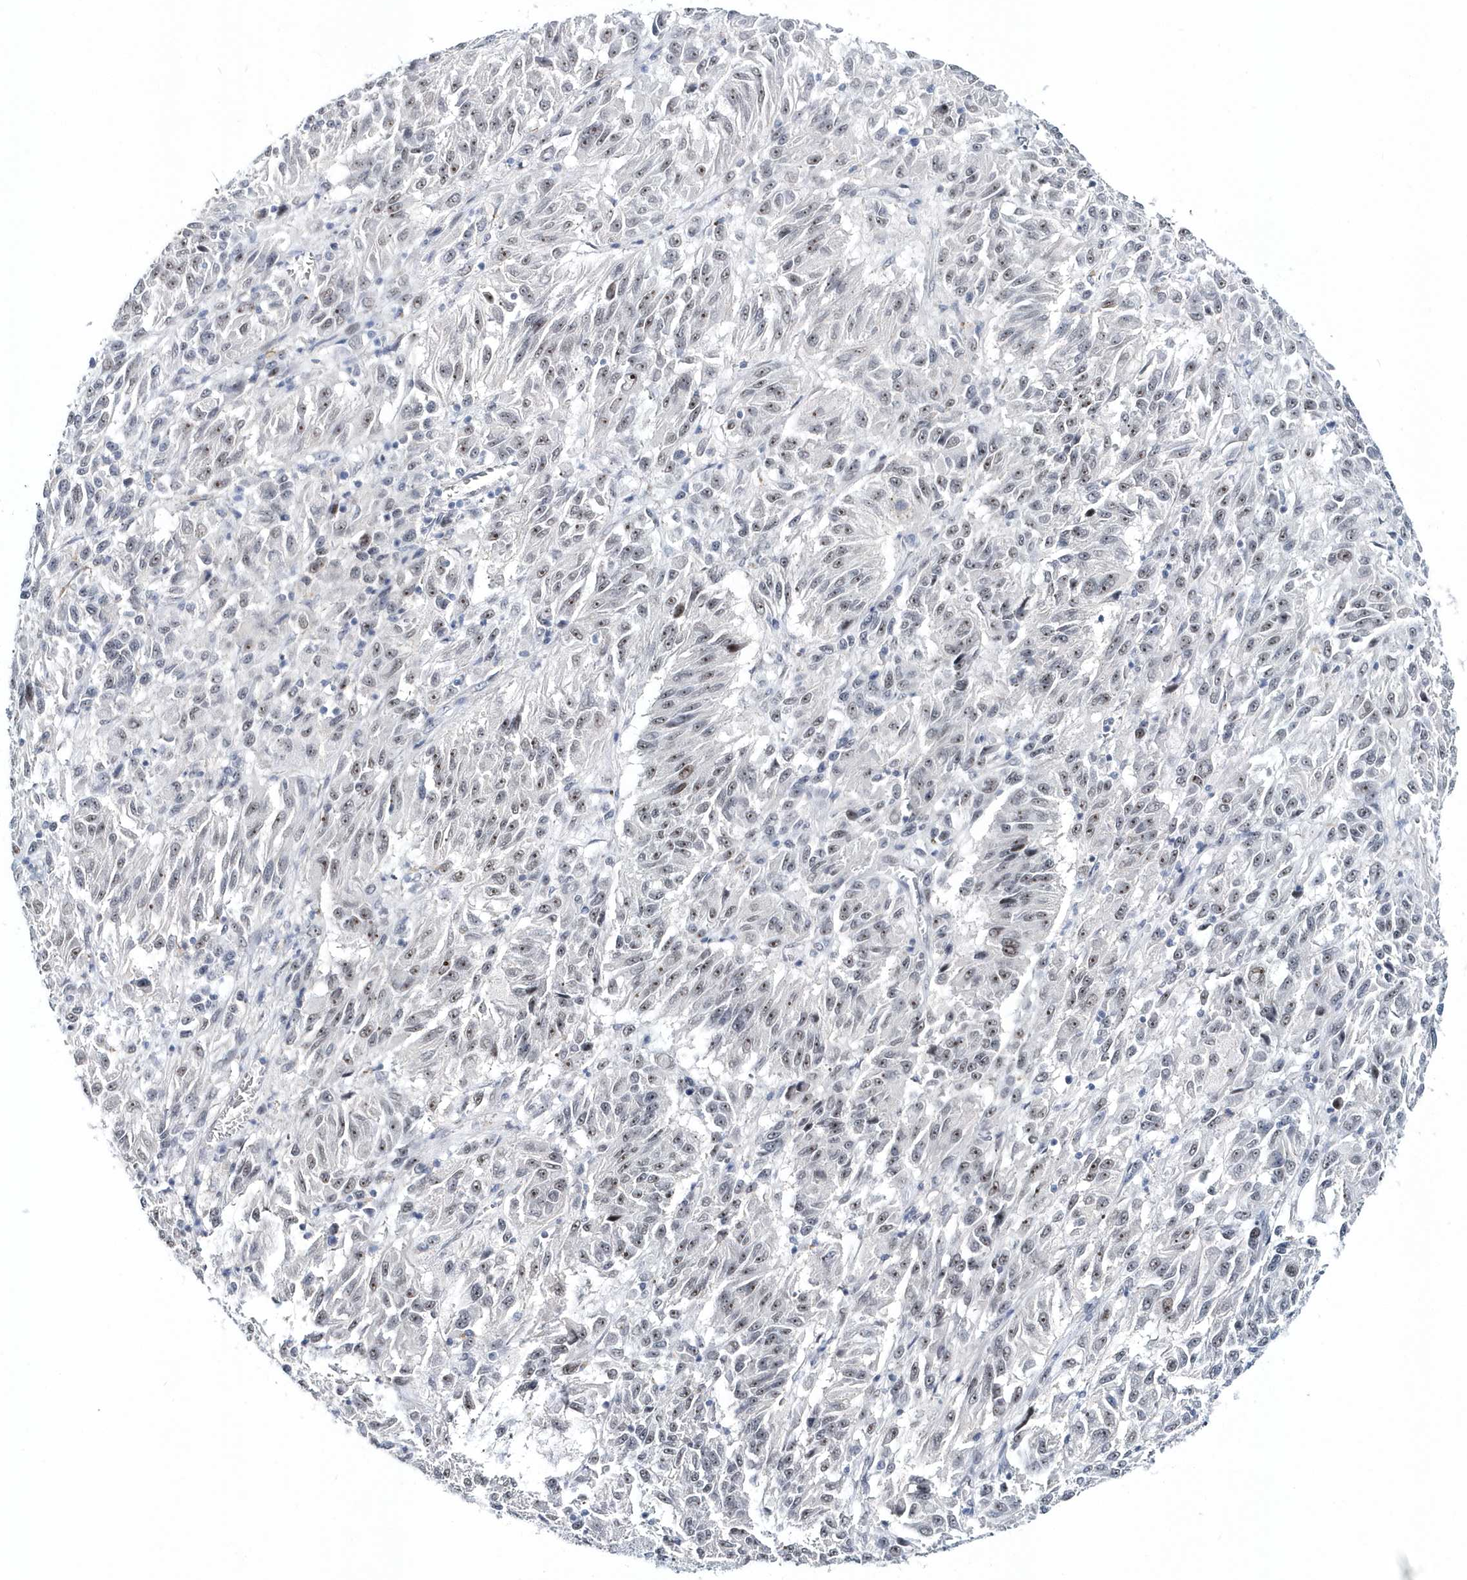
{"staining": {"intensity": "weak", "quantity": "25%-75%", "location": "nuclear"}, "tissue": "melanoma", "cell_type": "Tumor cells", "image_type": "cancer", "snomed": [{"axis": "morphology", "description": "Malignant melanoma, Metastatic site"}, {"axis": "topography", "description": "Lung"}], "caption": "Malignant melanoma (metastatic site) tissue demonstrates weak nuclear positivity in approximately 25%-75% of tumor cells (DAB = brown stain, brightfield microscopy at high magnification).", "gene": "ASCL4", "patient": {"sex": "male", "age": 64}}